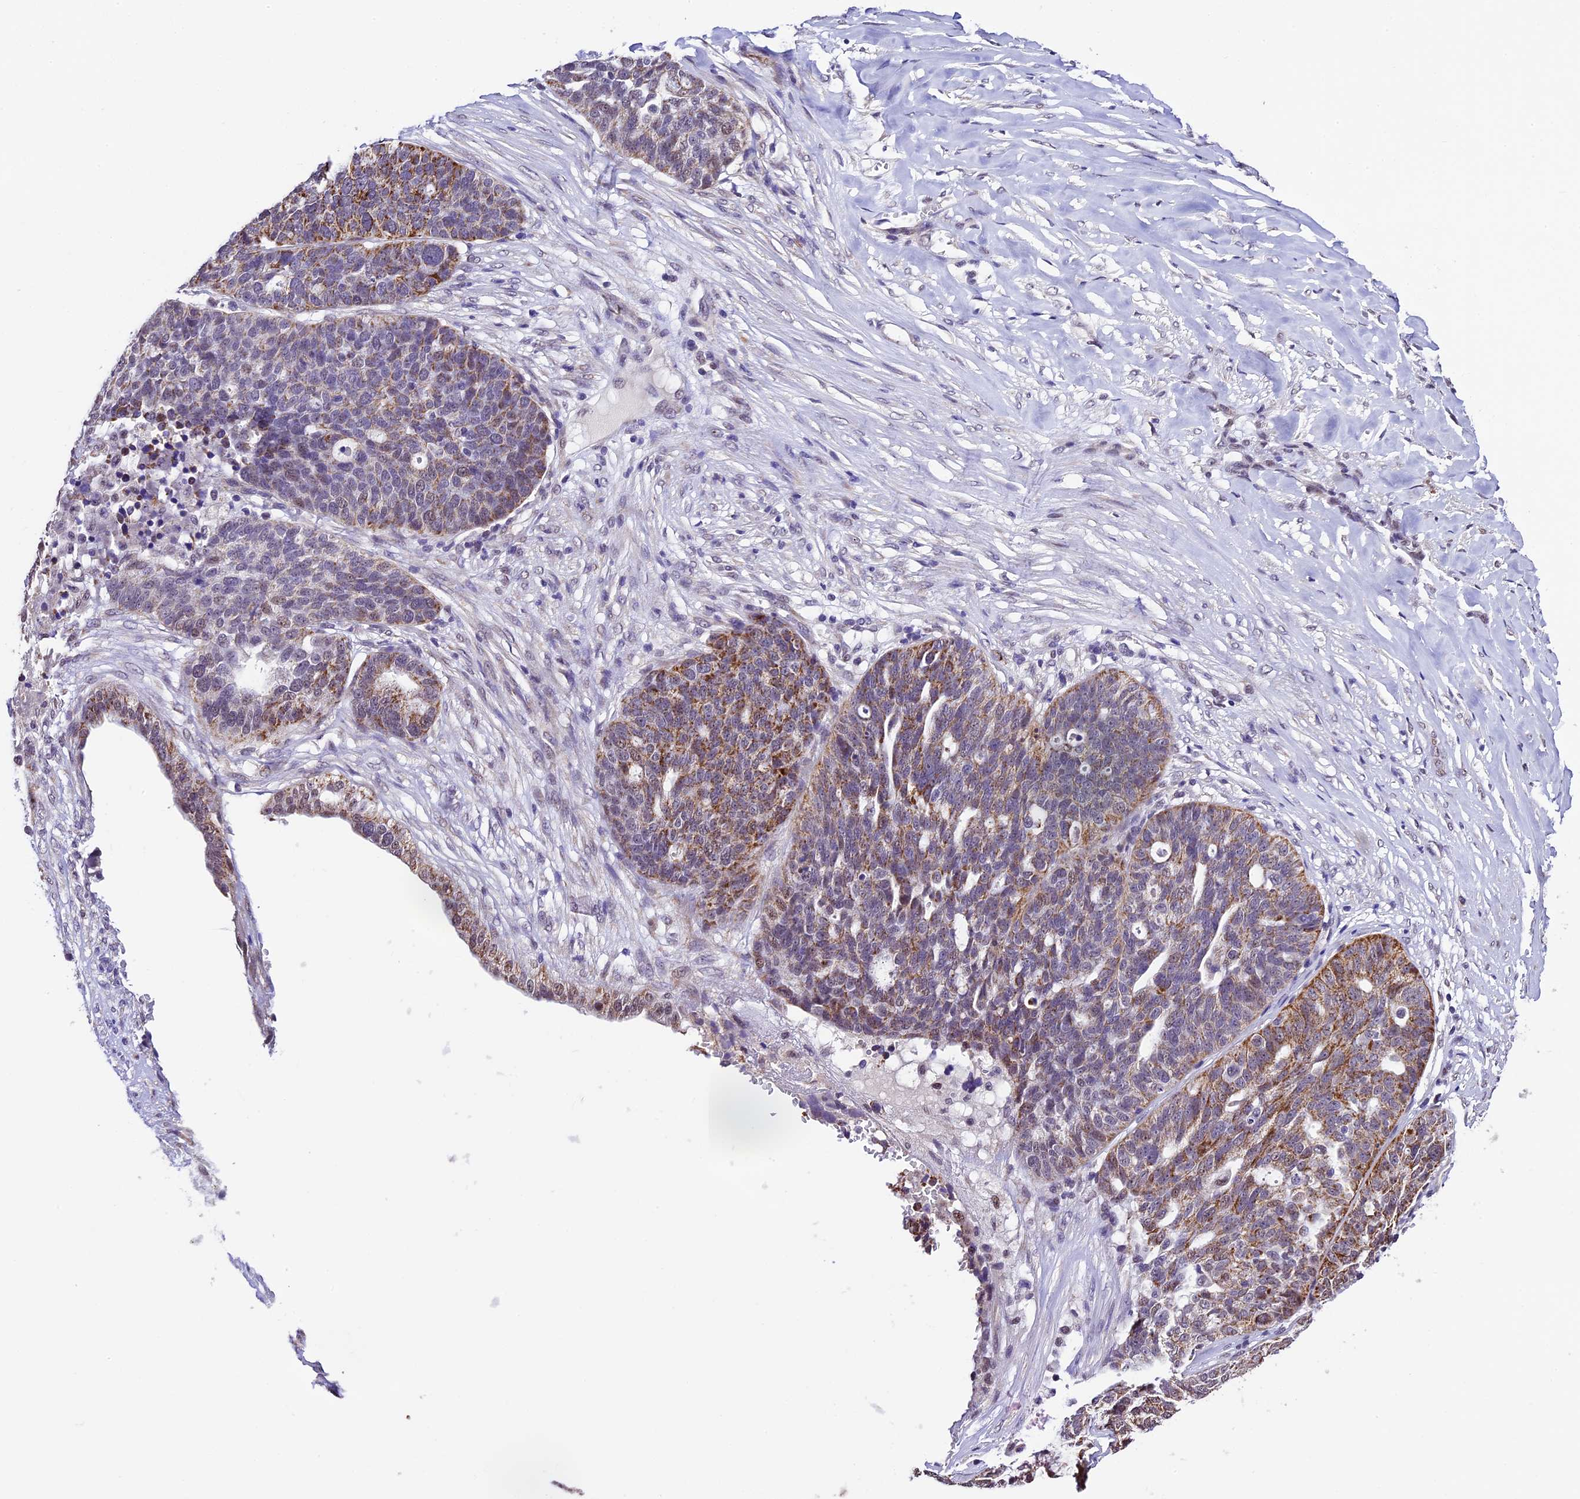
{"staining": {"intensity": "moderate", "quantity": "25%-75%", "location": "cytoplasmic/membranous"}, "tissue": "ovarian cancer", "cell_type": "Tumor cells", "image_type": "cancer", "snomed": [{"axis": "morphology", "description": "Cystadenocarcinoma, serous, NOS"}, {"axis": "topography", "description": "Ovary"}], "caption": "A histopathology image of ovarian cancer (serous cystadenocarcinoma) stained for a protein demonstrates moderate cytoplasmic/membranous brown staining in tumor cells.", "gene": "CARS2", "patient": {"sex": "female", "age": 59}}